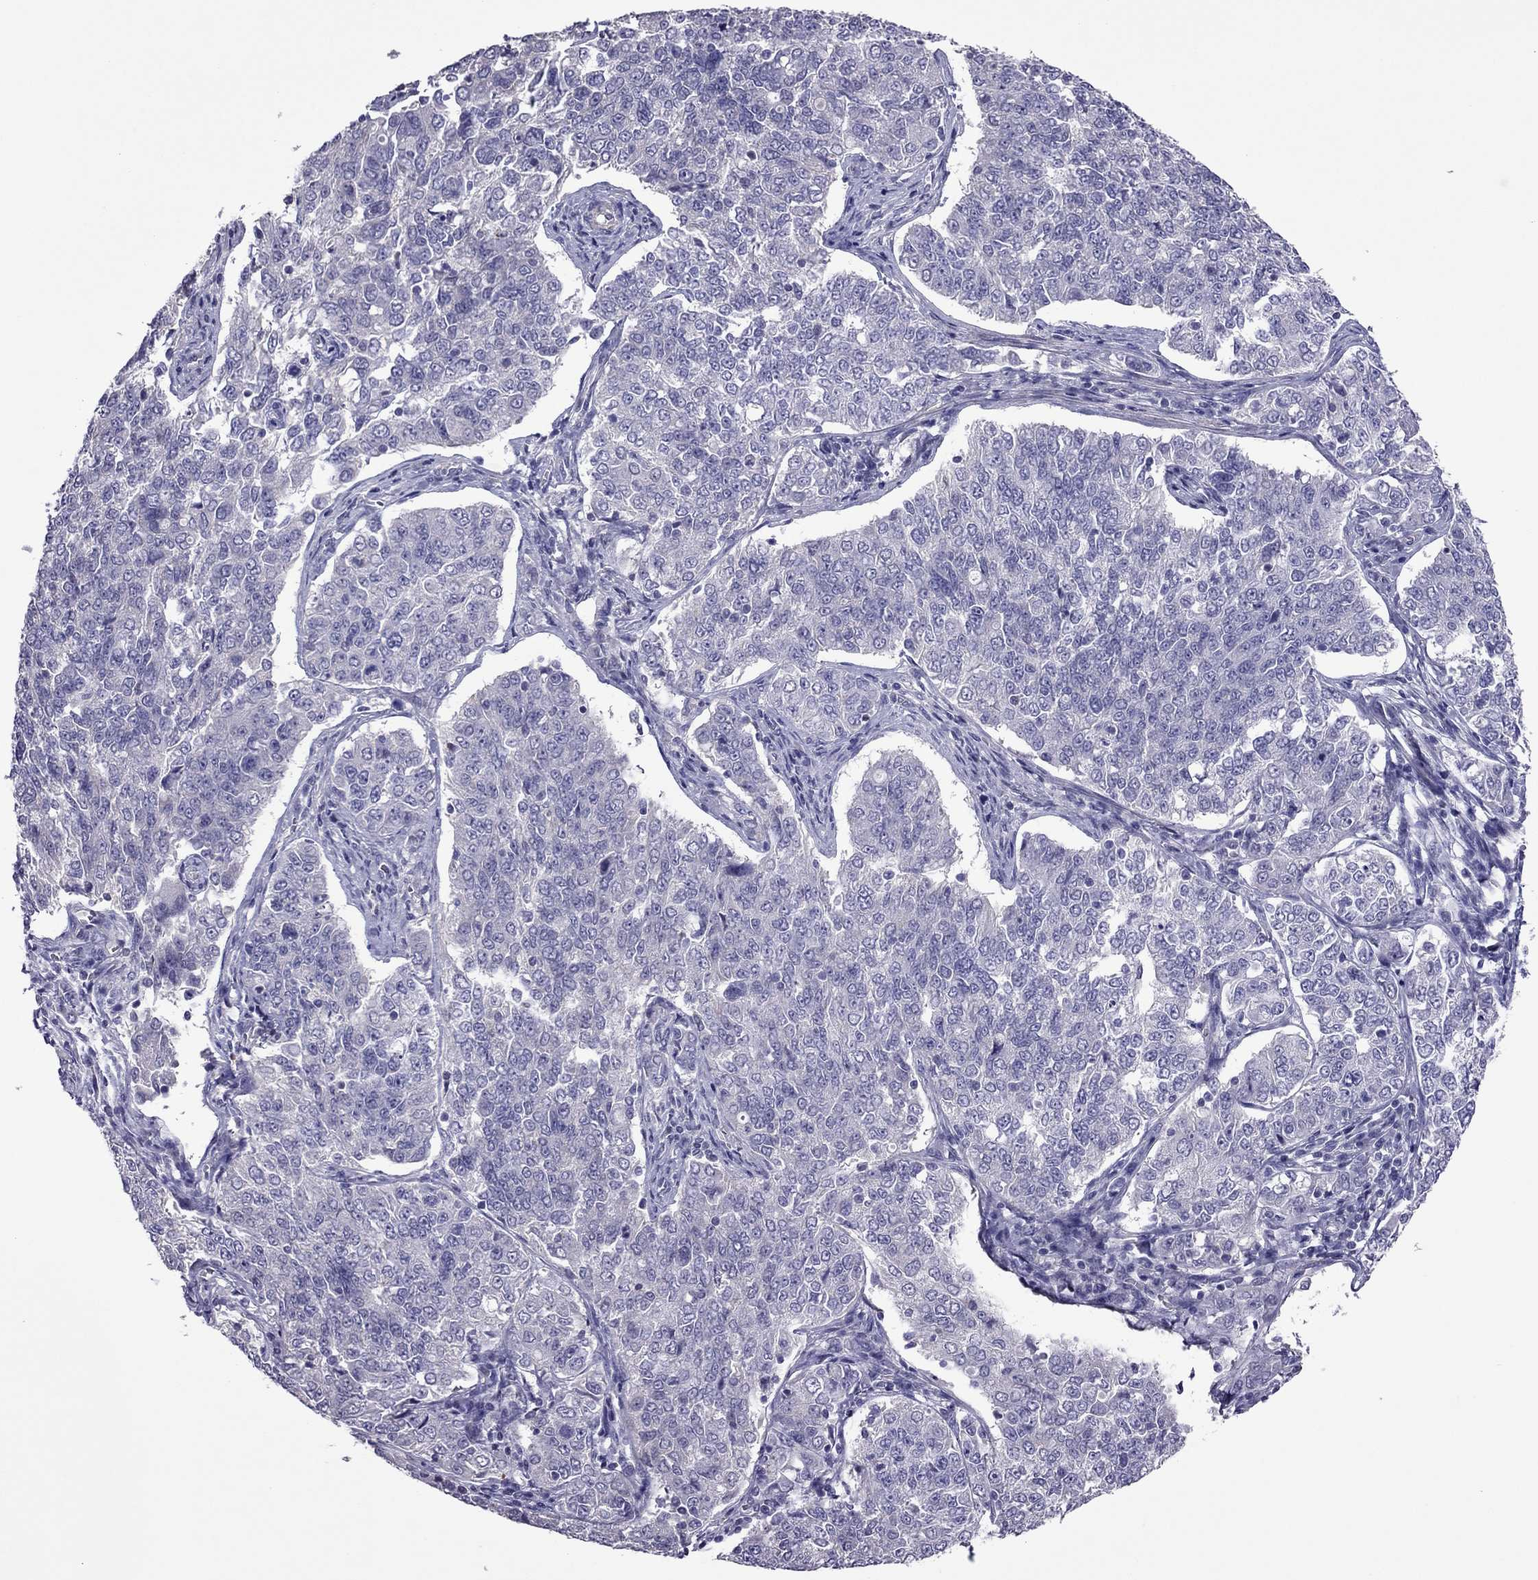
{"staining": {"intensity": "negative", "quantity": "none", "location": "none"}, "tissue": "endometrial cancer", "cell_type": "Tumor cells", "image_type": "cancer", "snomed": [{"axis": "morphology", "description": "Adenocarcinoma, NOS"}, {"axis": "topography", "description": "Endometrium"}], "caption": "There is no significant expression in tumor cells of endometrial cancer (adenocarcinoma).", "gene": "SLC16A8", "patient": {"sex": "female", "age": 43}}